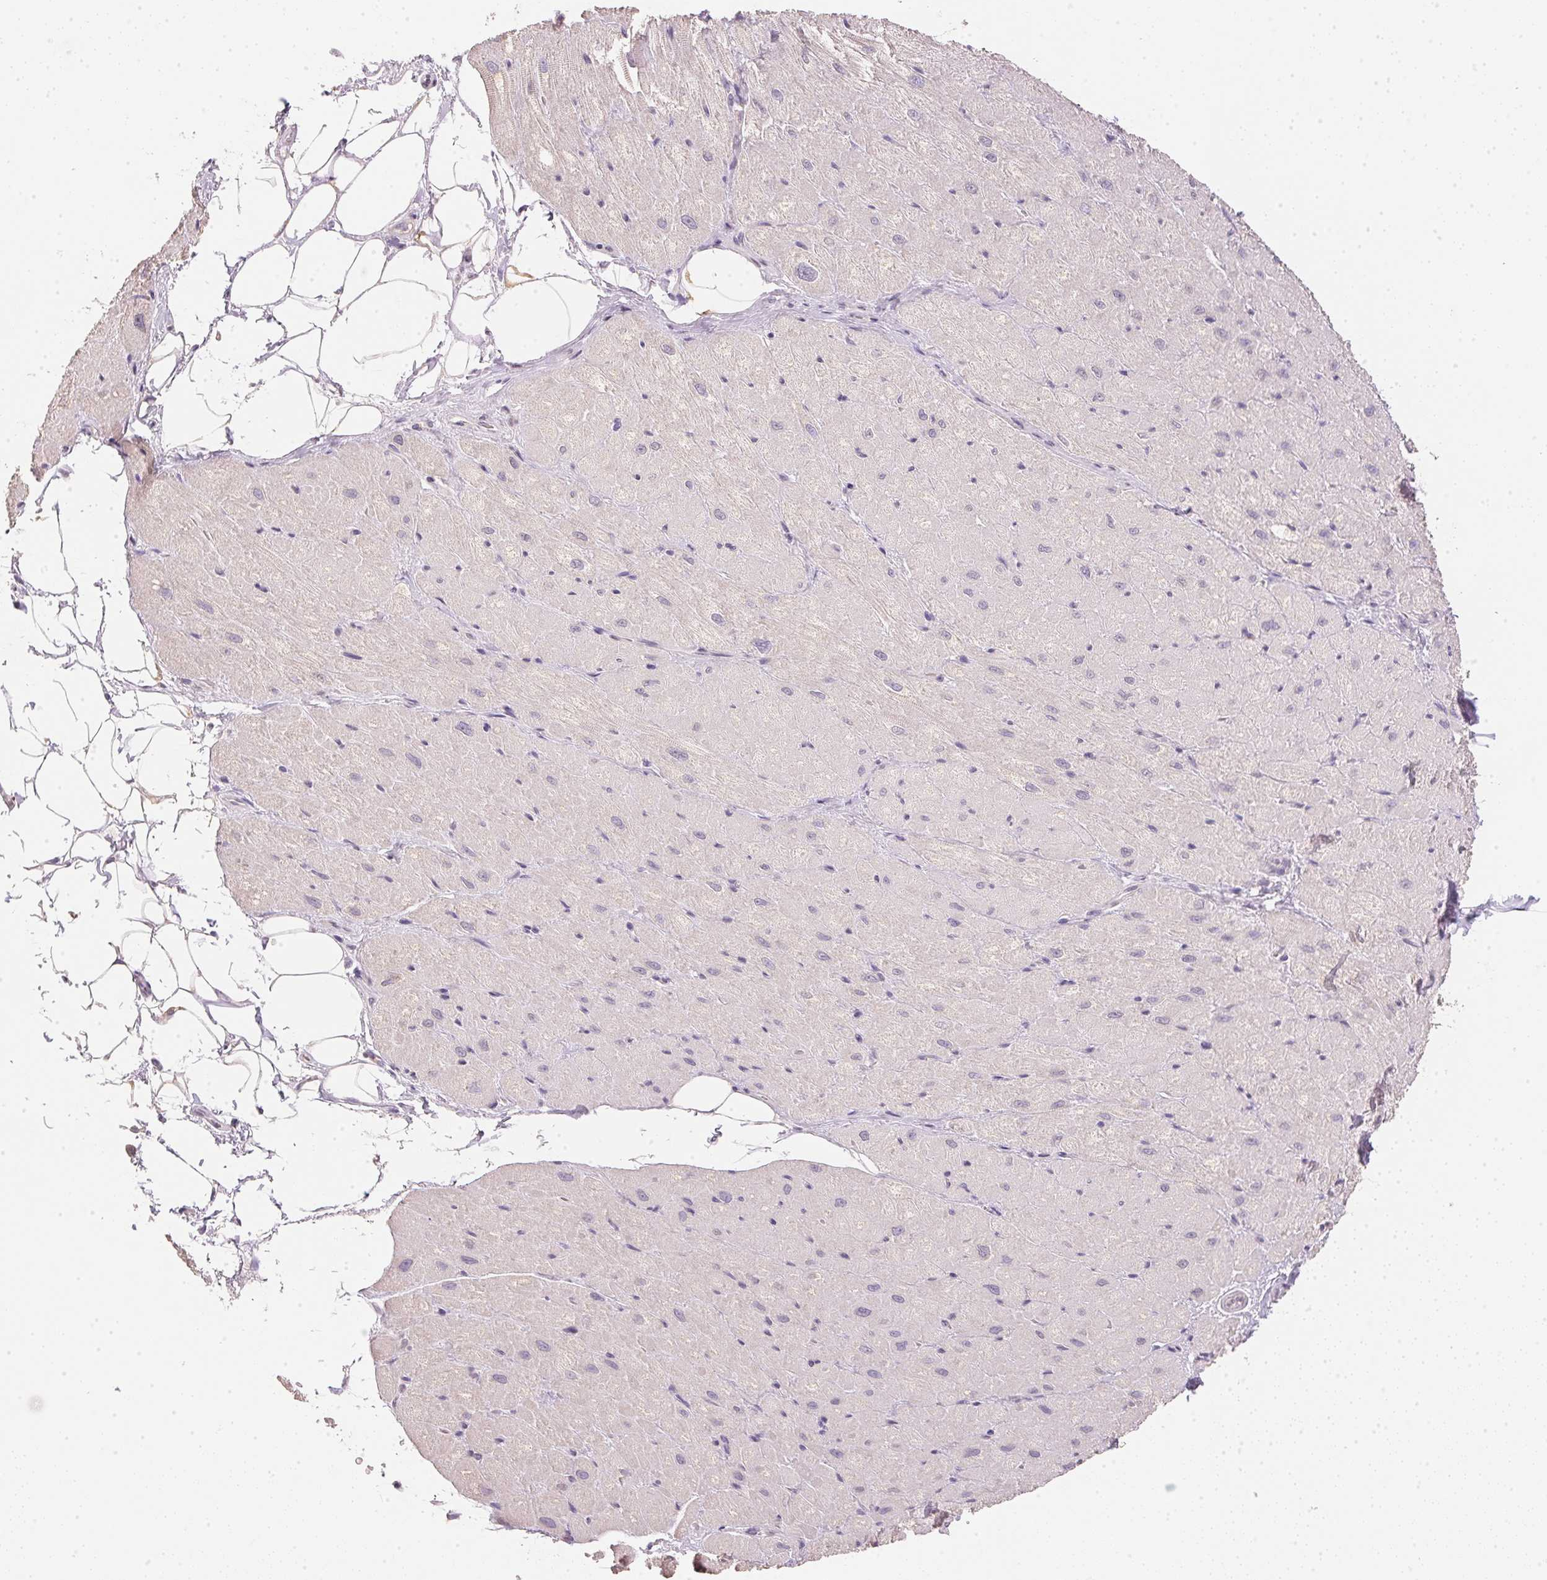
{"staining": {"intensity": "weak", "quantity": "<25%", "location": "cytoplasmic/membranous"}, "tissue": "heart muscle", "cell_type": "Cardiomyocytes", "image_type": "normal", "snomed": [{"axis": "morphology", "description": "Normal tissue, NOS"}, {"axis": "topography", "description": "Heart"}], "caption": "A photomicrograph of human heart muscle is negative for staining in cardiomyocytes. (DAB immunohistochemistry (IHC) visualized using brightfield microscopy, high magnification).", "gene": "DHCR24", "patient": {"sex": "male", "age": 62}}